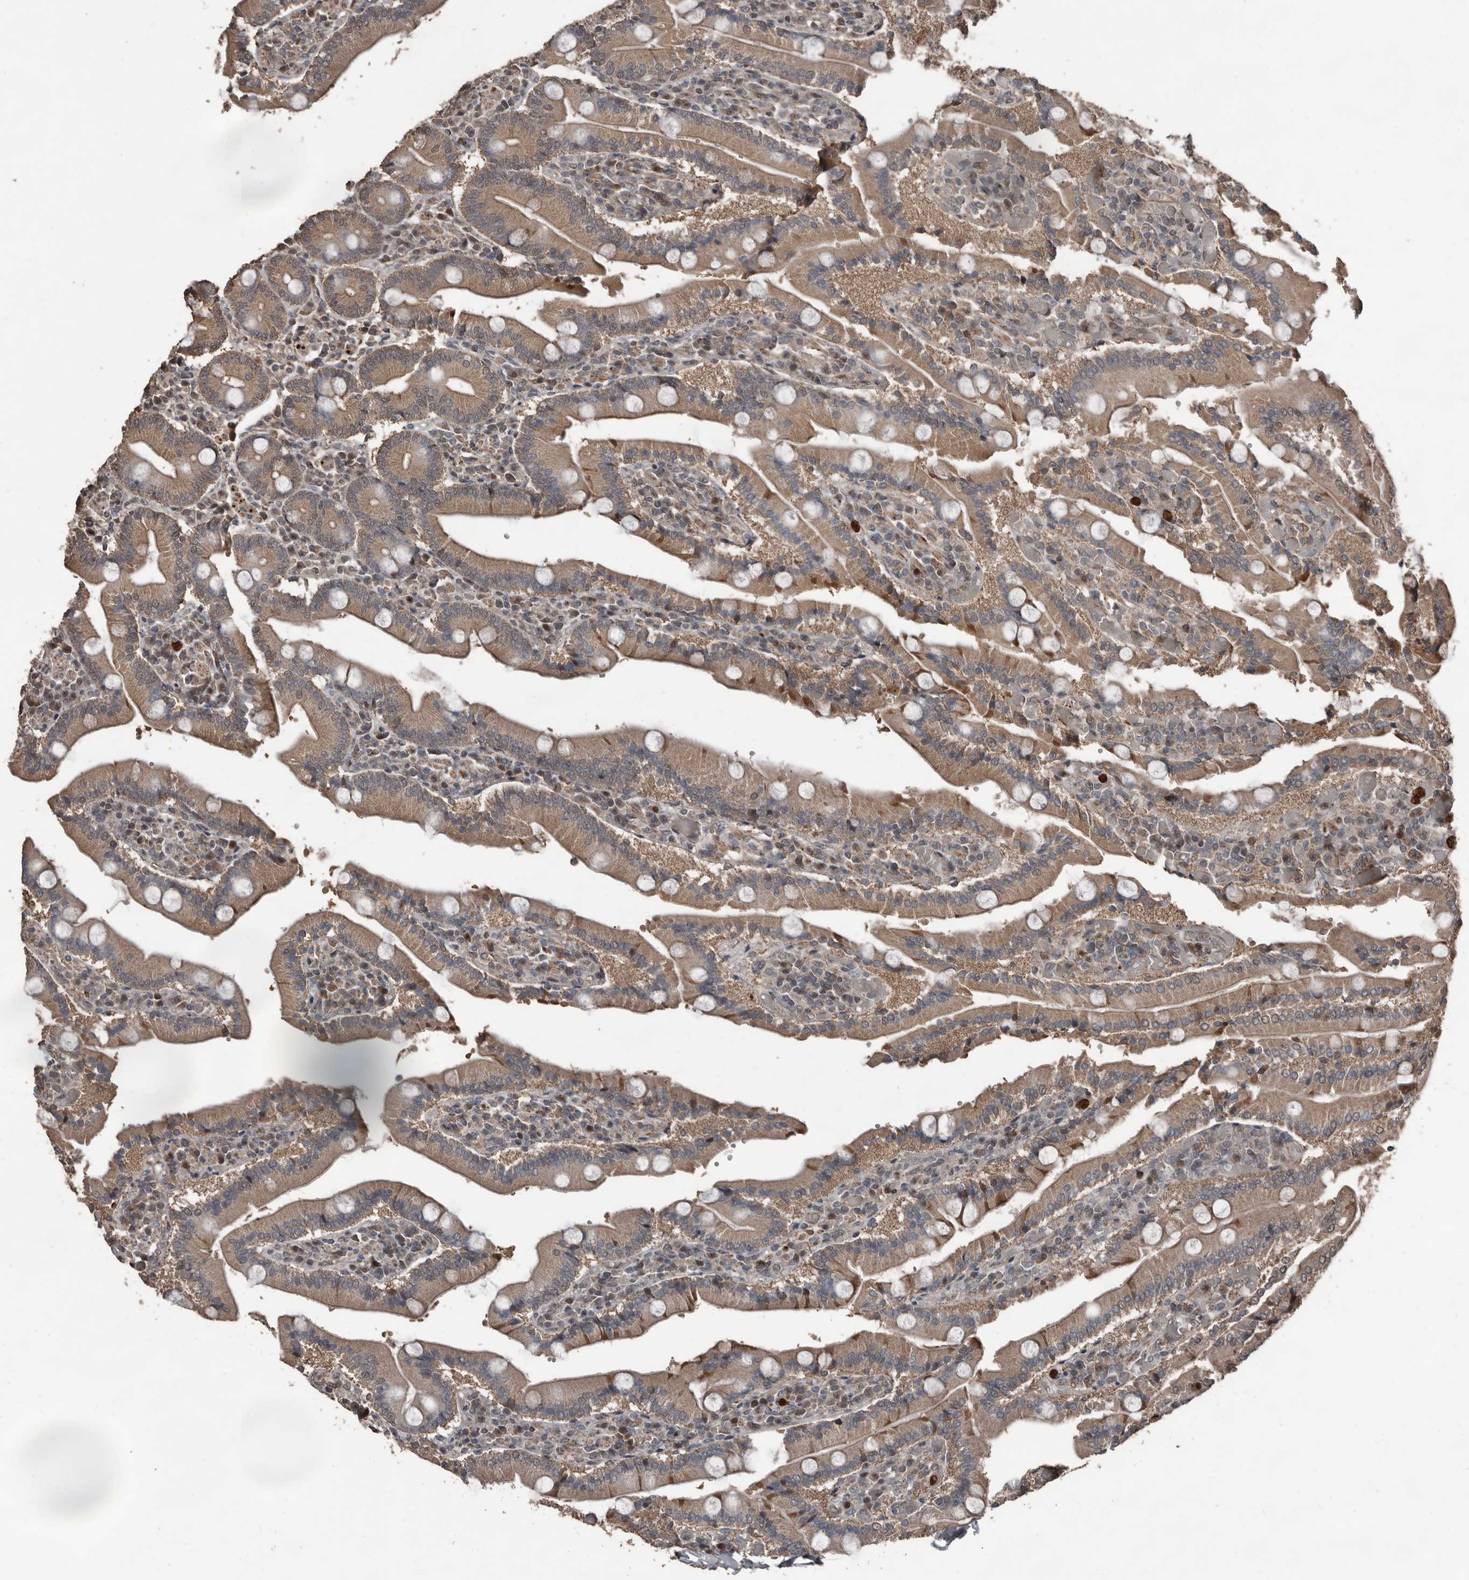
{"staining": {"intensity": "moderate", "quantity": ">75%", "location": "cytoplasmic/membranous,nuclear"}, "tissue": "duodenum", "cell_type": "Glandular cells", "image_type": "normal", "snomed": [{"axis": "morphology", "description": "Normal tissue, NOS"}, {"axis": "topography", "description": "Duodenum"}], "caption": "Approximately >75% of glandular cells in benign human duodenum demonstrate moderate cytoplasmic/membranous,nuclear protein expression as visualized by brown immunohistochemical staining.", "gene": "FSBP", "patient": {"sex": "female", "age": 62}}